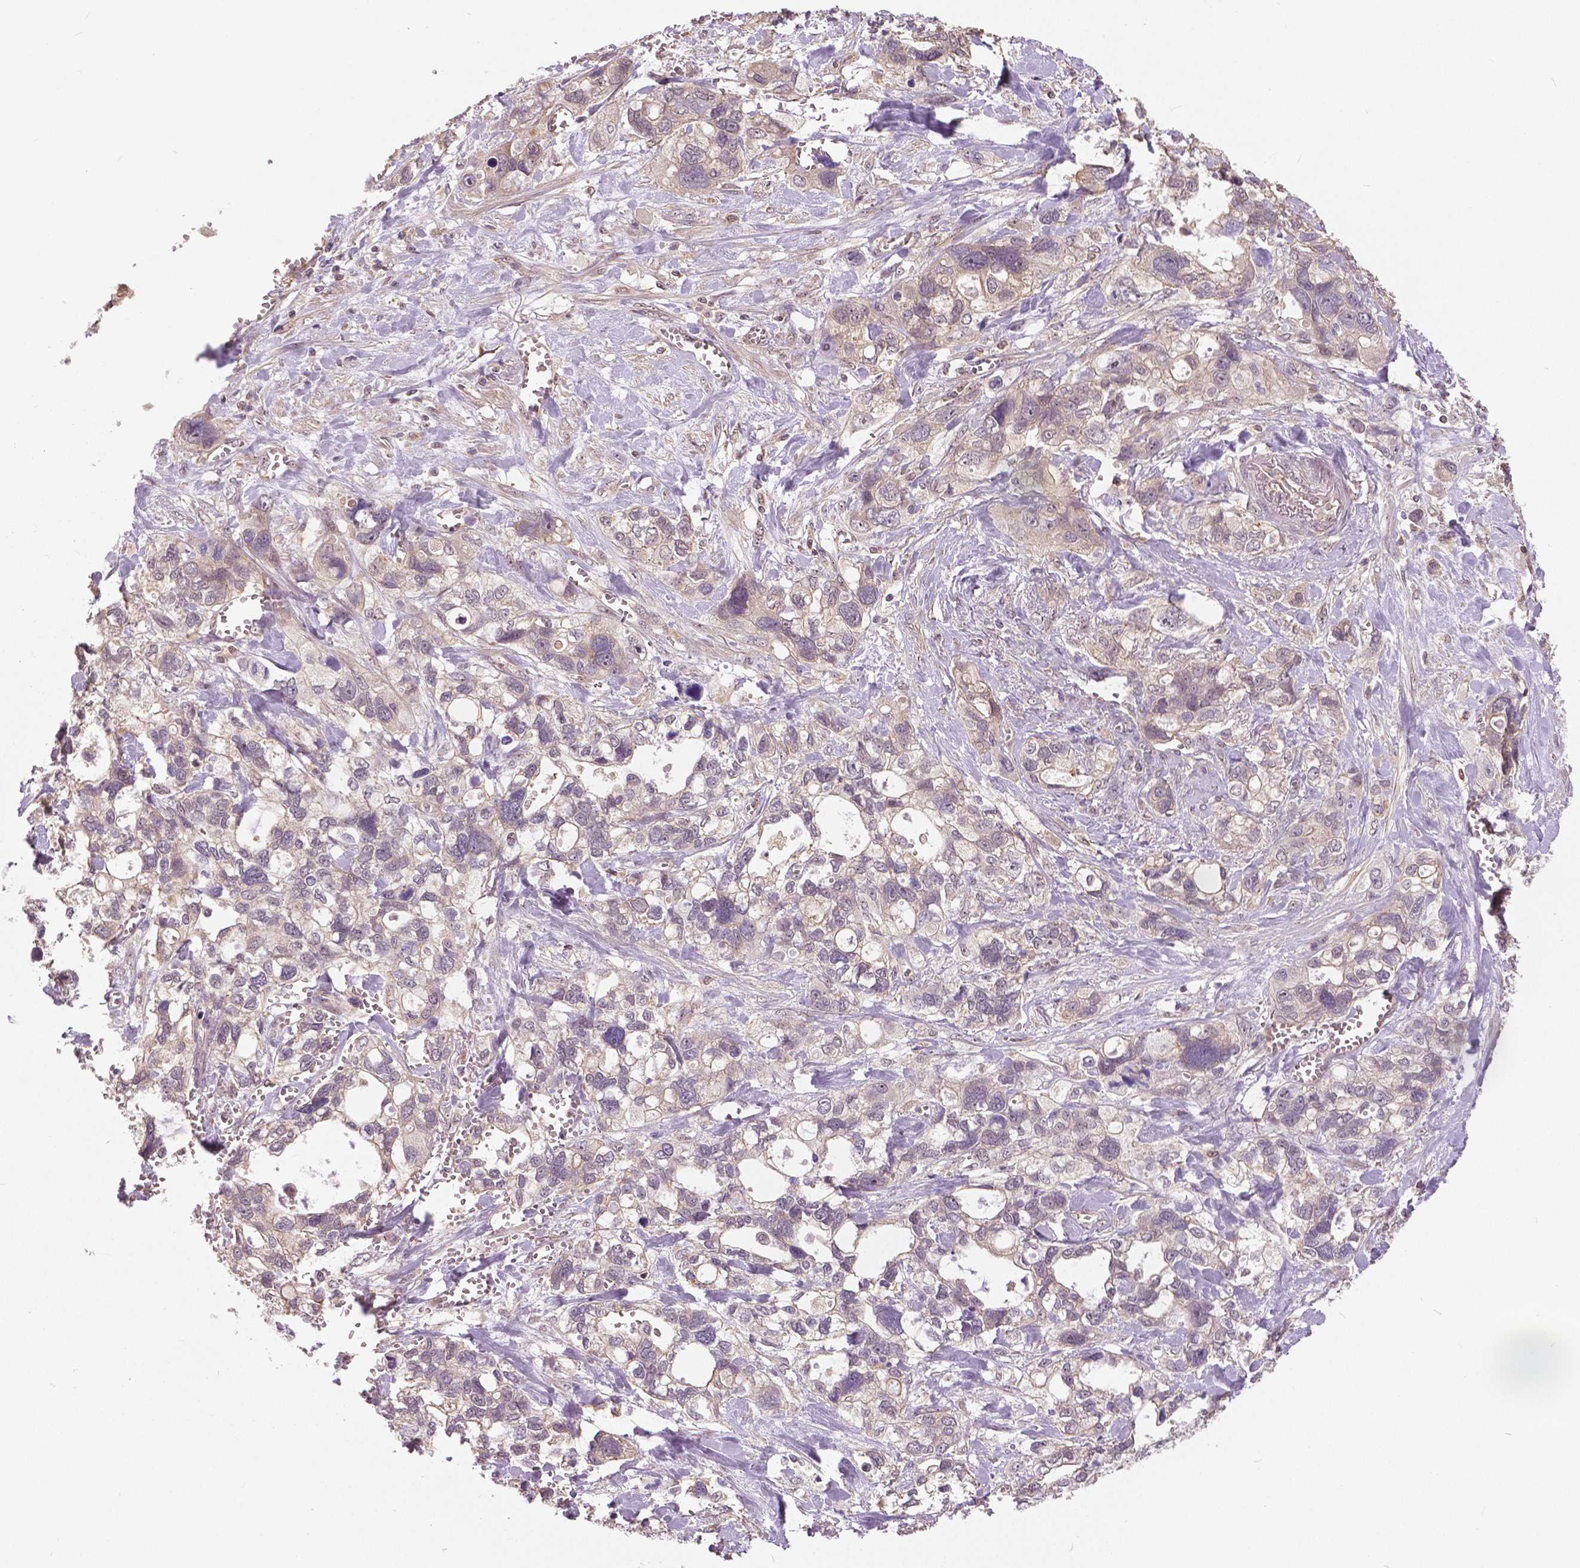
{"staining": {"intensity": "negative", "quantity": "none", "location": "none"}, "tissue": "stomach cancer", "cell_type": "Tumor cells", "image_type": "cancer", "snomed": [{"axis": "morphology", "description": "Adenocarcinoma, NOS"}, {"axis": "topography", "description": "Stomach, upper"}], "caption": "Tumor cells show no significant protein positivity in stomach cancer. The staining was performed using DAB to visualize the protein expression in brown, while the nuclei were stained in blue with hematoxylin (Magnification: 20x).", "gene": "ANXA13", "patient": {"sex": "female", "age": 81}}